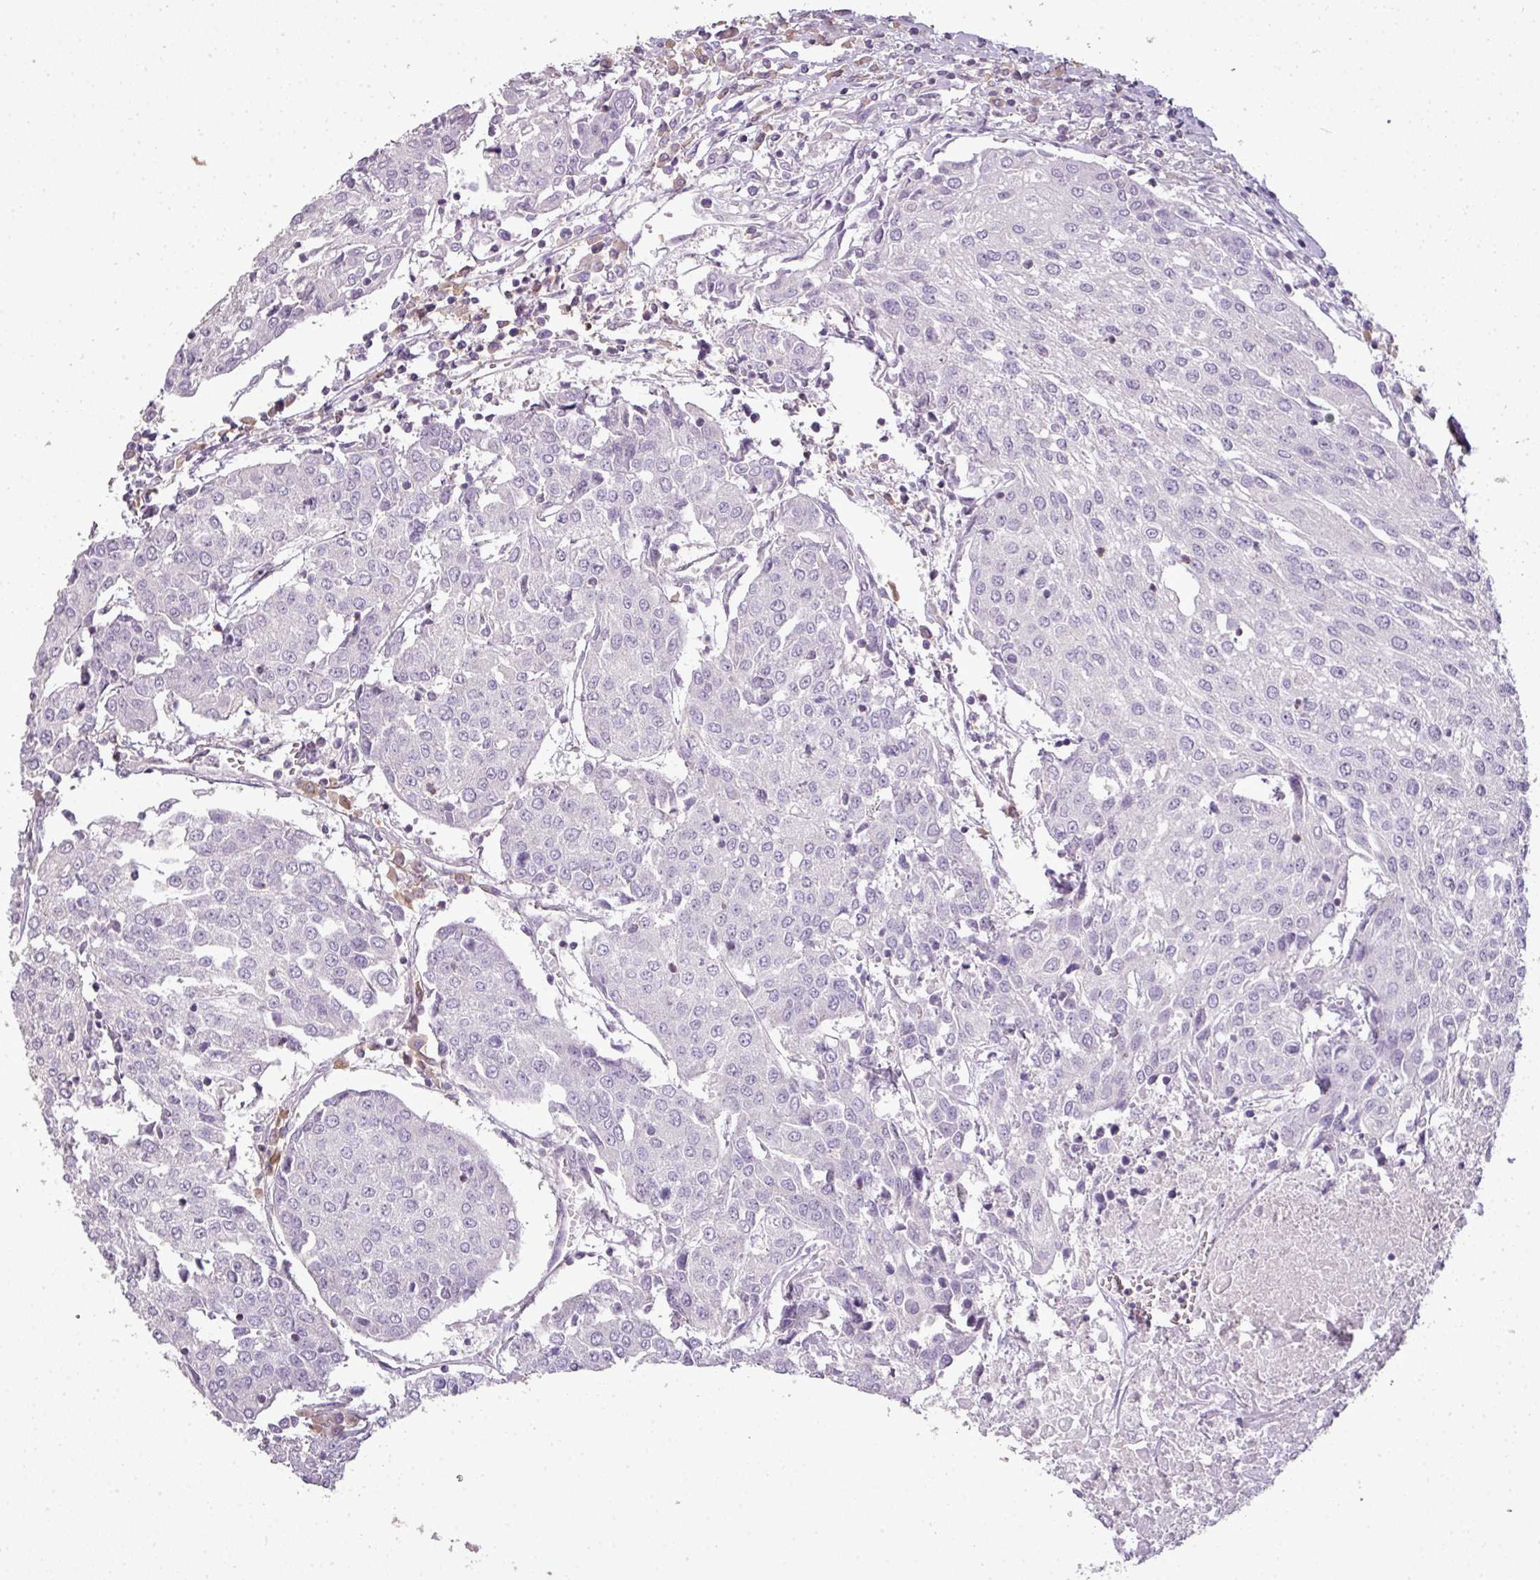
{"staining": {"intensity": "negative", "quantity": "none", "location": "none"}, "tissue": "urothelial cancer", "cell_type": "Tumor cells", "image_type": "cancer", "snomed": [{"axis": "morphology", "description": "Urothelial carcinoma, High grade"}, {"axis": "topography", "description": "Urinary bladder"}], "caption": "DAB (3,3'-diaminobenzidine) immunohistochemical staining of urothelial cancer exhibits no significant positivity in tumor cells. Brightfield microscopy of IHC stained with DAB (3,3'-diaminobenzidine) (brown) and hematoxylin (blue), captured at high magnification.", "gene": "LY9", "patient": {"sex": "female", "age": 85}}